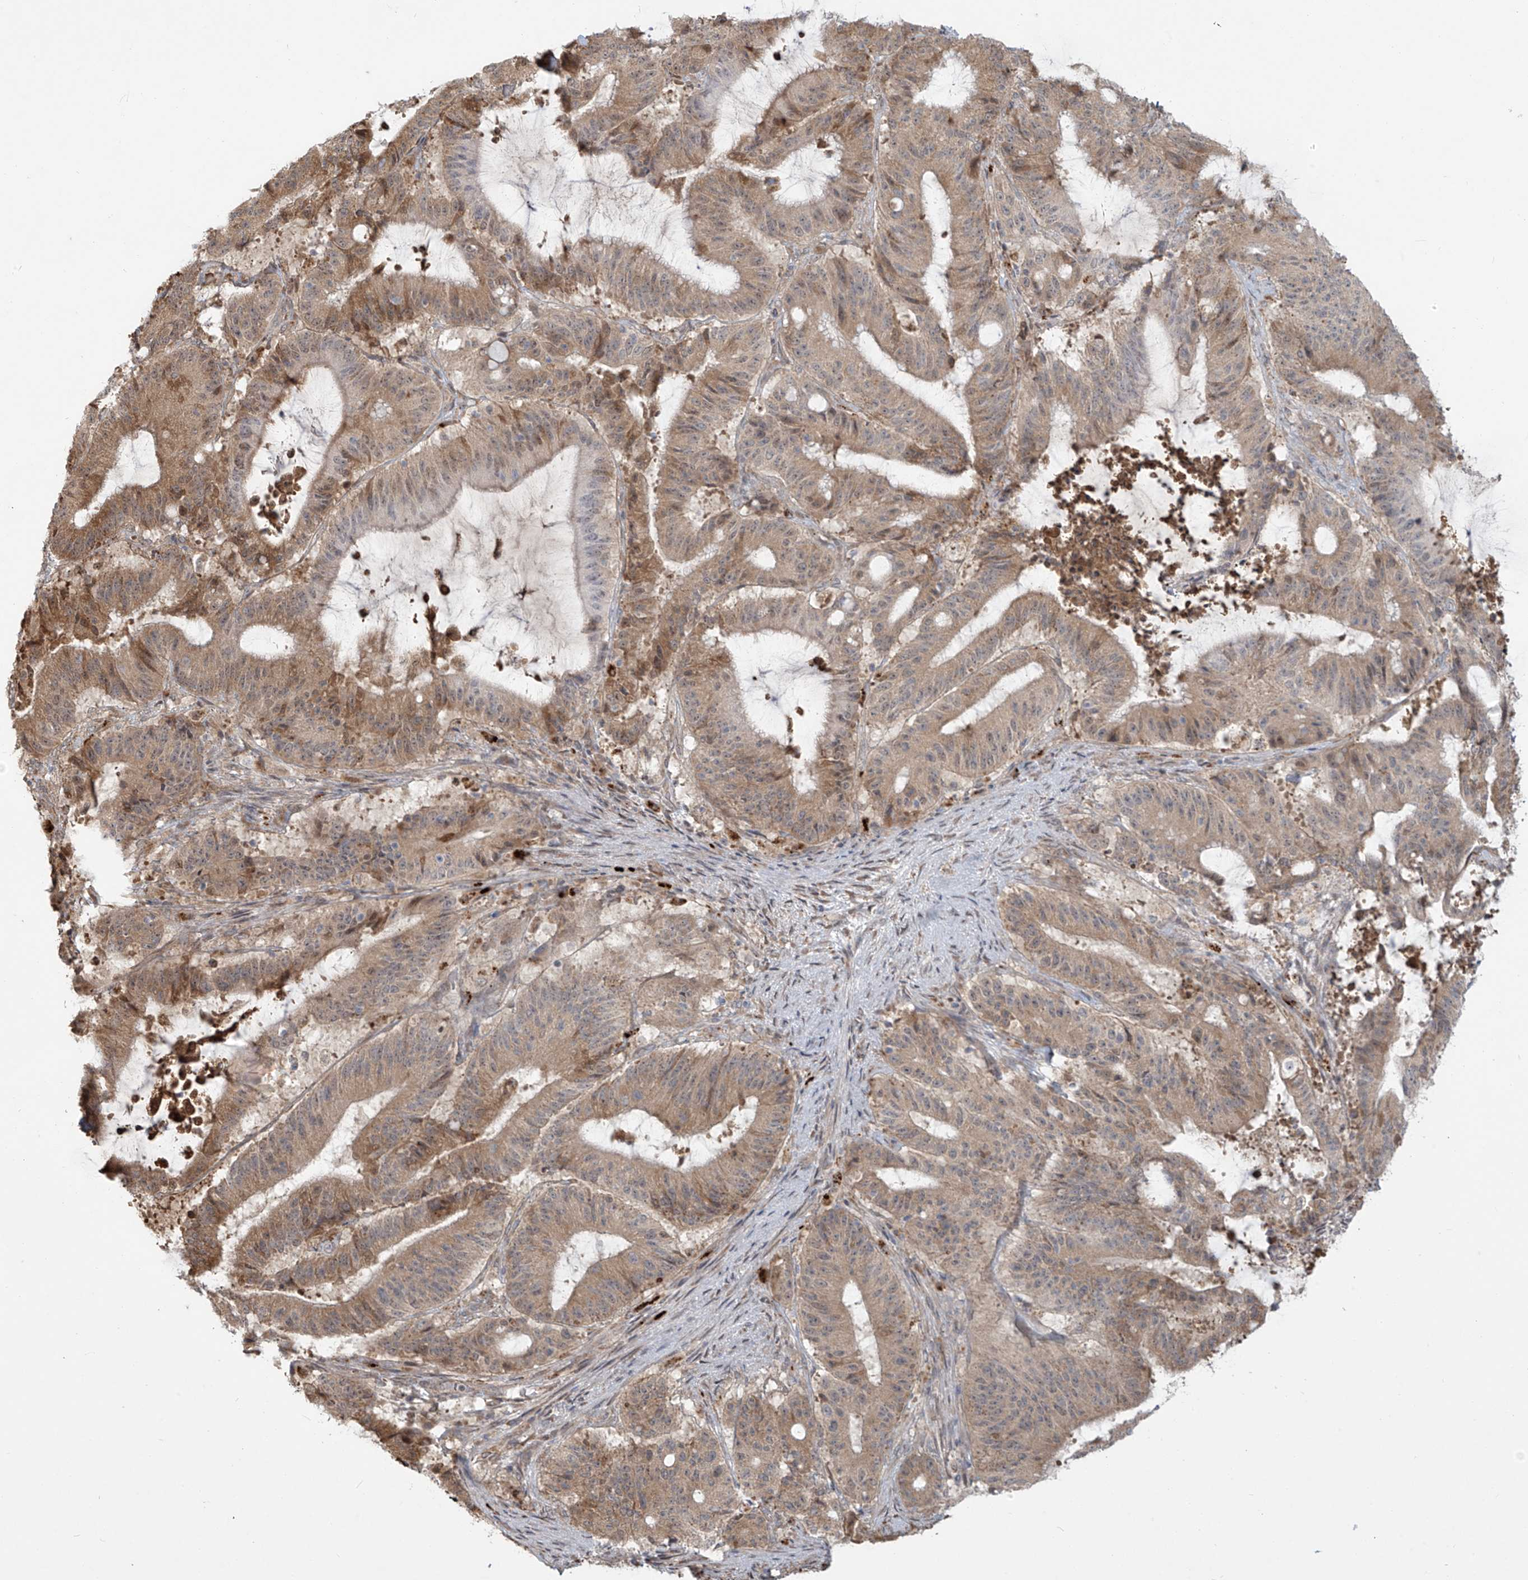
{"staining": {"intensity": "weak", "quantity": ">75%", "location": "cytoplasmic/membranous"}, "tissue": "liver cancer", "cell_type": "Tumor cells", "image_type": "cancer", "snomed": [{"axis": "morphology", "description": "Normal tissue, NOS"}, {"axis": "morphology", "description": "Cholangiocarcinoma"}, {"axis": "topography", "description": "Liver"}, {"axis": "topography", "description": "Peripheral nerve tissue"}], "caption": "A histopathology image of cholangiocarcinoma (liver) stained for a protein demonstrates weak cytoplasmic/membranous brown staining in tumor cells. (Brightfield microscopy of DAB IHC at high magnification).", "gene": "PLEKHM3", "patient": {"sex": "female", "age": 73}}